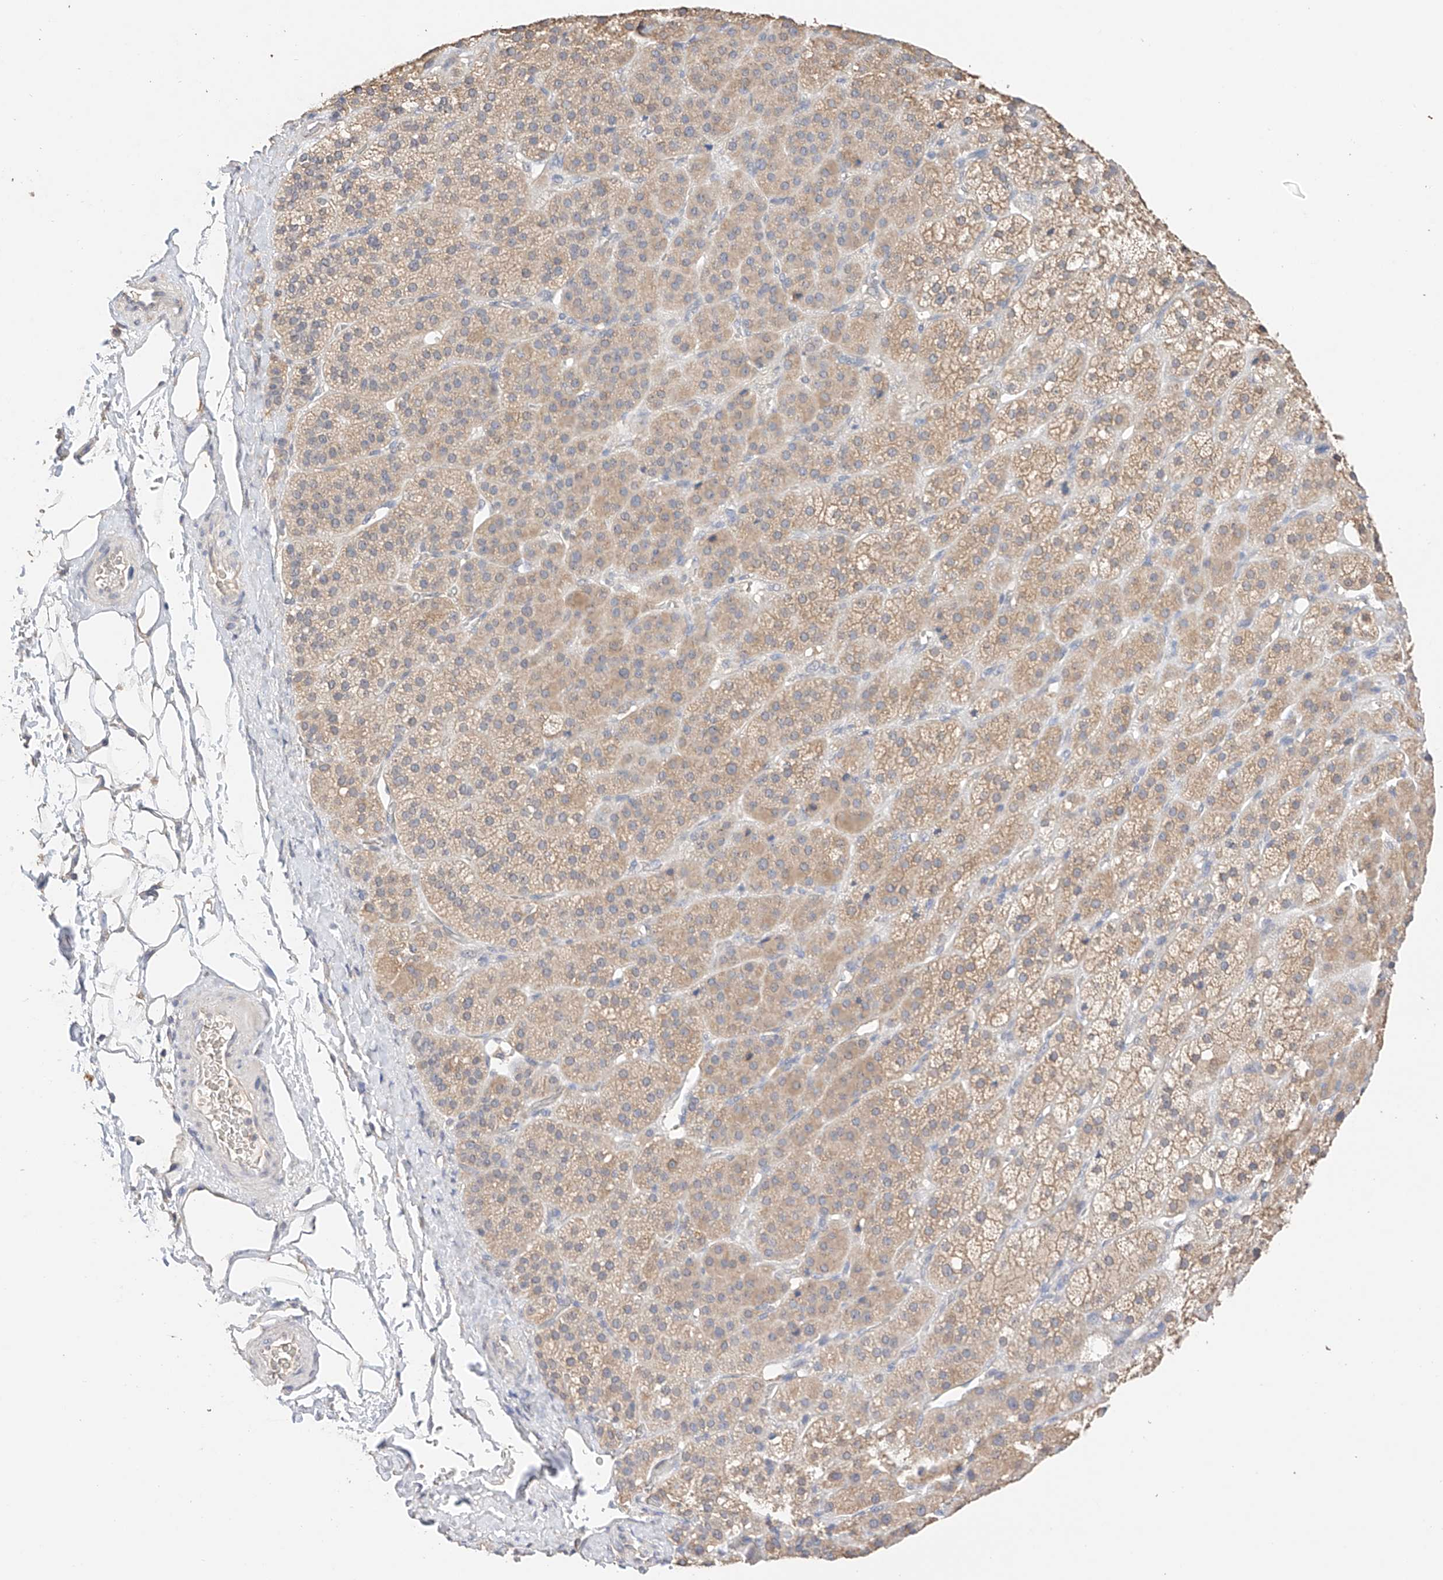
{"staining": {"intensity": "moderate", "quantity": "25%-75%", "location": "cytoplasmic/membranous"}, "tissue": "adrenal gland", "cell_type": "Glandular cells", "image_type": "normal", "snomed": [{"axis": "morphology", "description": "Normal tissue, NOS"}, {"axis": "topography", "description": "Adrenal gland"}], "caption": "A brown stain shows moderate cytoplasmic/membranous expression of a protein in glandular cells of benign human adrenal gland.", "gene": "IL22RA2", "patient": {"sex": "female", "age": 57}}